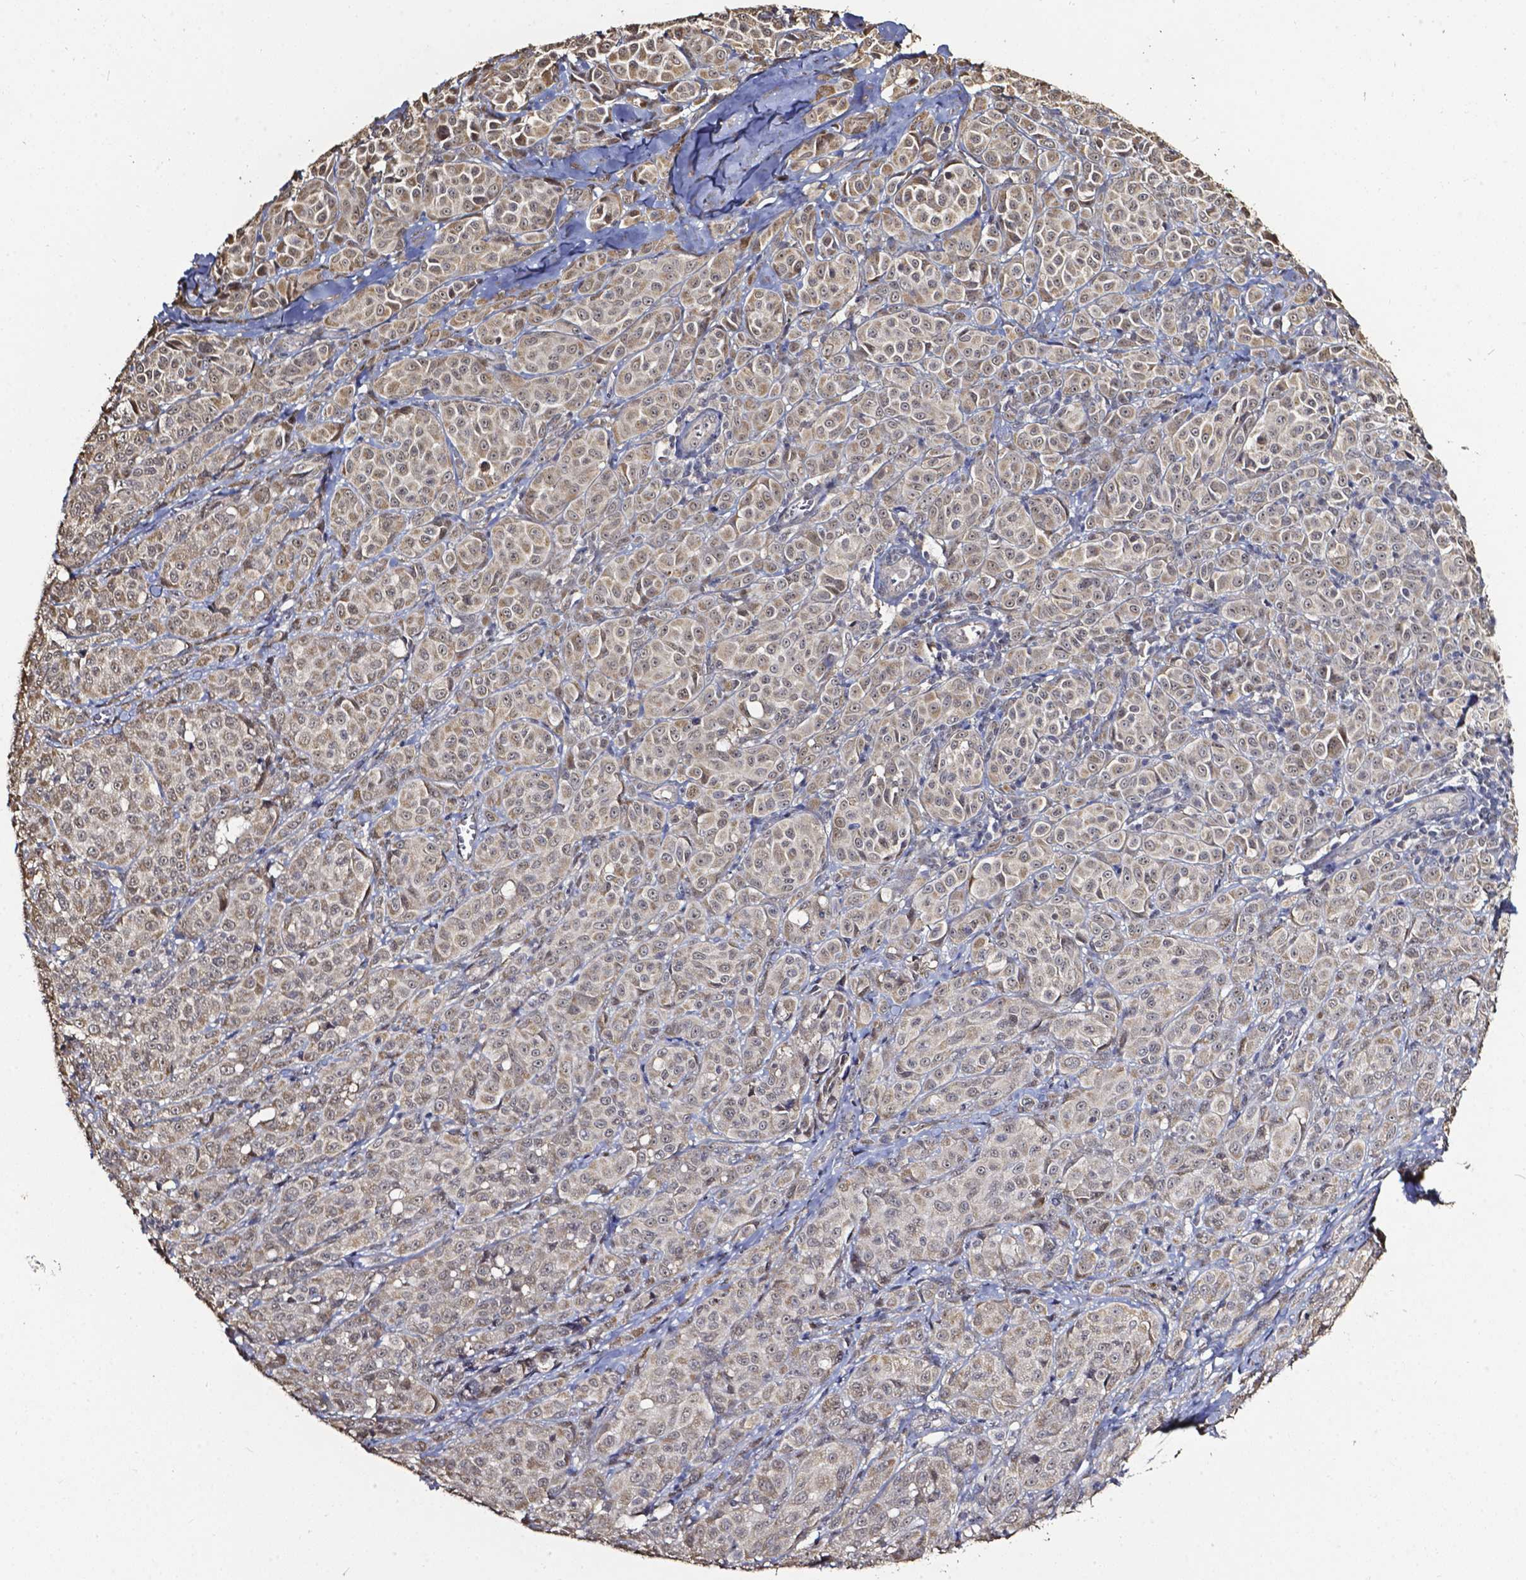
{"staining": {"intensity": "weak", "quantity": "25%-75%", "location": "cytoplasmic/membranous"}, "tissue": "melanoma", "cell_type": "Tumor cells", "image_type": "cancer", "snomed": [{"axis": "morphology", "description": "Malignant melanoma, NOS"}, {"axis": "topography", "description": "Skin"}], "caption": "Protein analysis of melanoma tissue demonstrates weak cytoplasmic/membranous expression in about 25%-75% of tumor cells.", "gene": "GLRA2", "patient": {"sex": "male", "age": 89}}